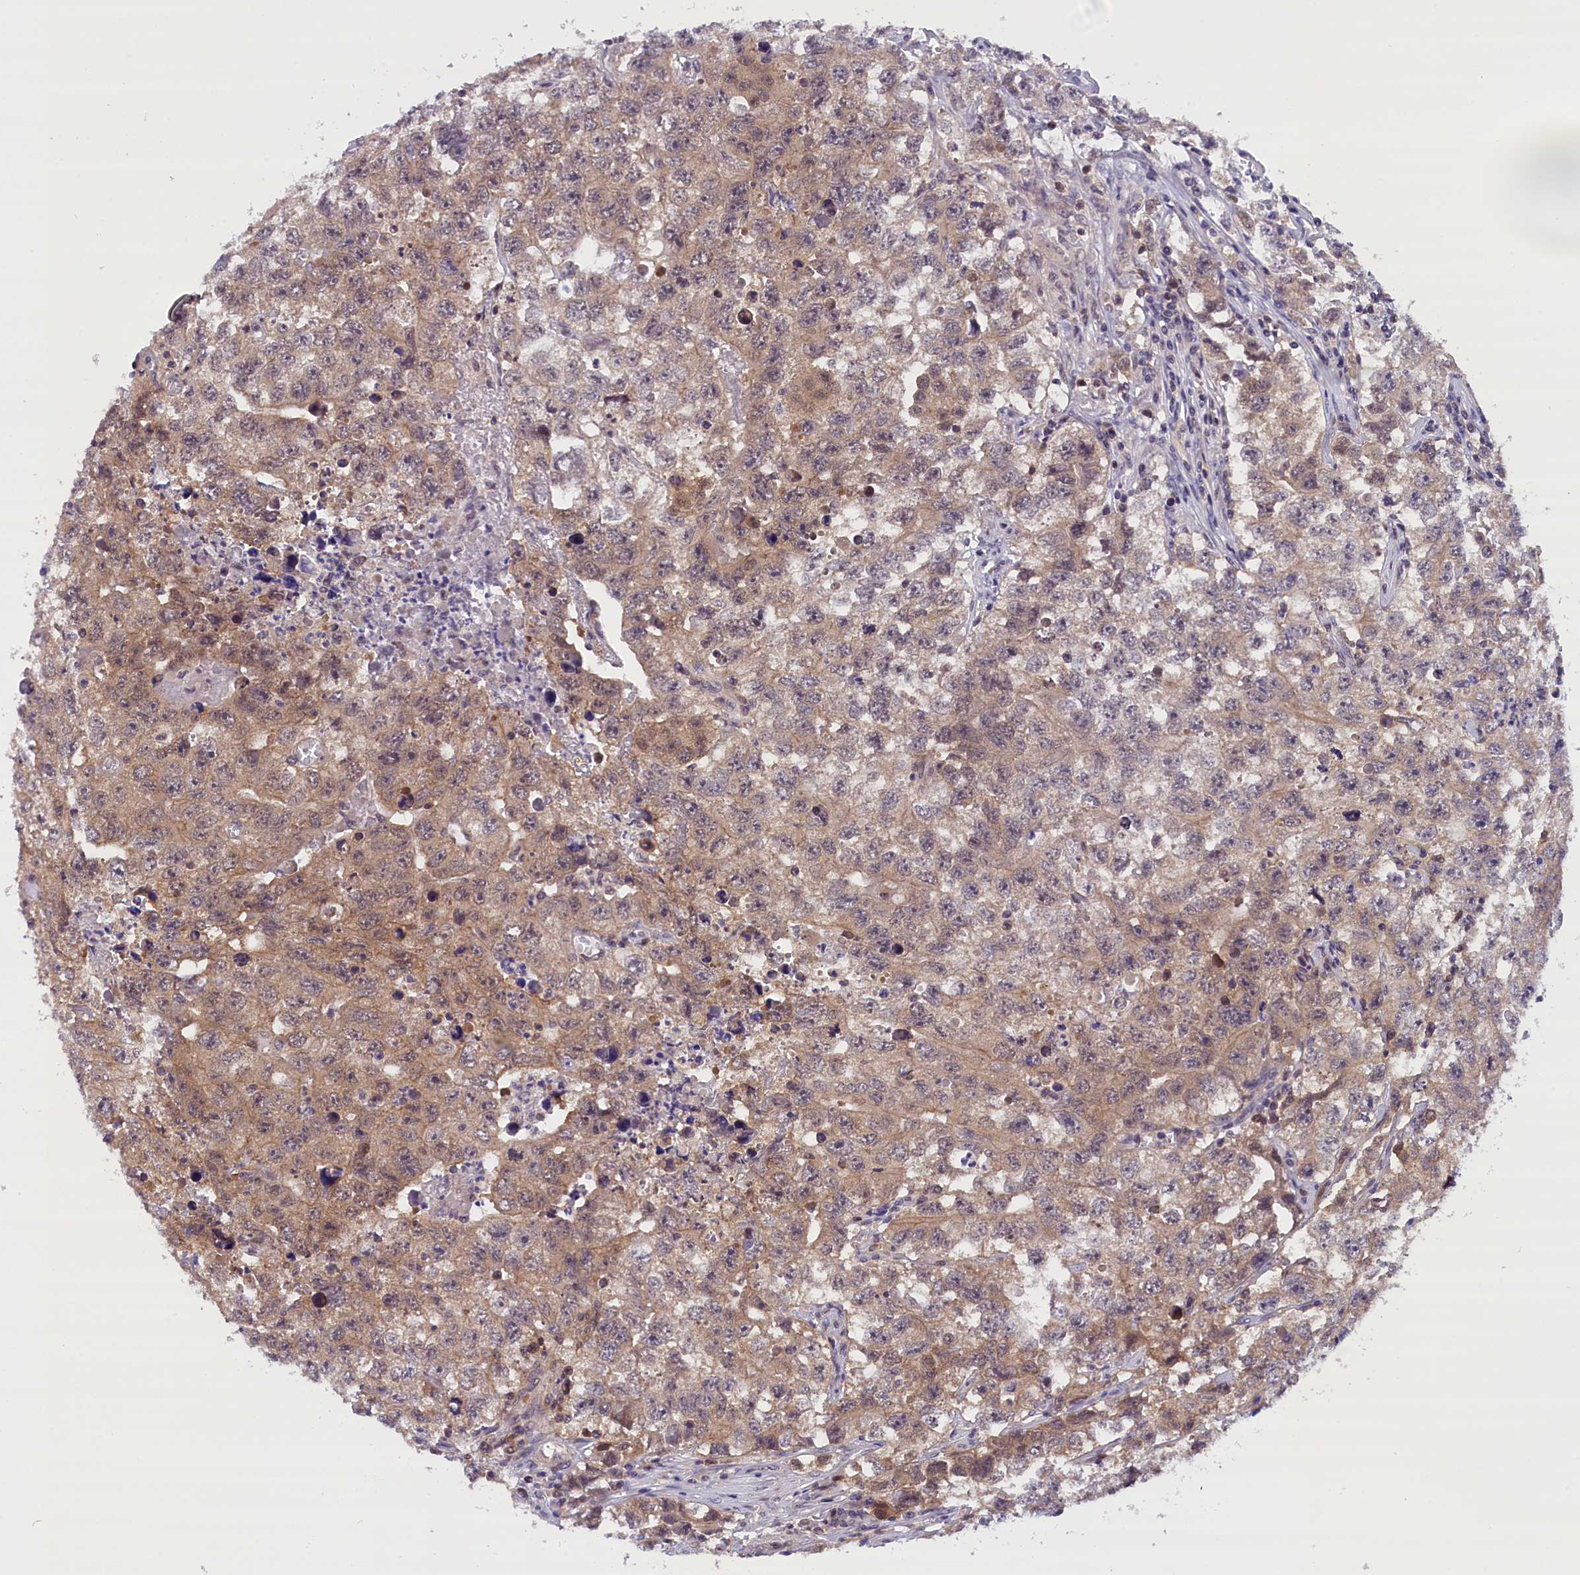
{"staining": {"intensity": "weak", "quantity": ">75%", "location": "cytoplasmic/membranous"}, "tissue": "testis cancer", "cell_type": "Tumor cells", "image_type": "cancer", "snomed": [{"axis": "morphology", "description": "Seminoma, NOS"}, {"axis": "morphology", "description": "Carcinoma, Embryonal, NOS"}, {"axis": "topography", "description": "Testis"}], "caption": "The immunohistochemical stain highlights weak cytoplasmic/membranous expression in tumor cells of testis seminoma tissue. (IHC, brightfield microscopy, high magnification).", "gene": "TBCB", "patient": {"sex": "male", "age": 43}}